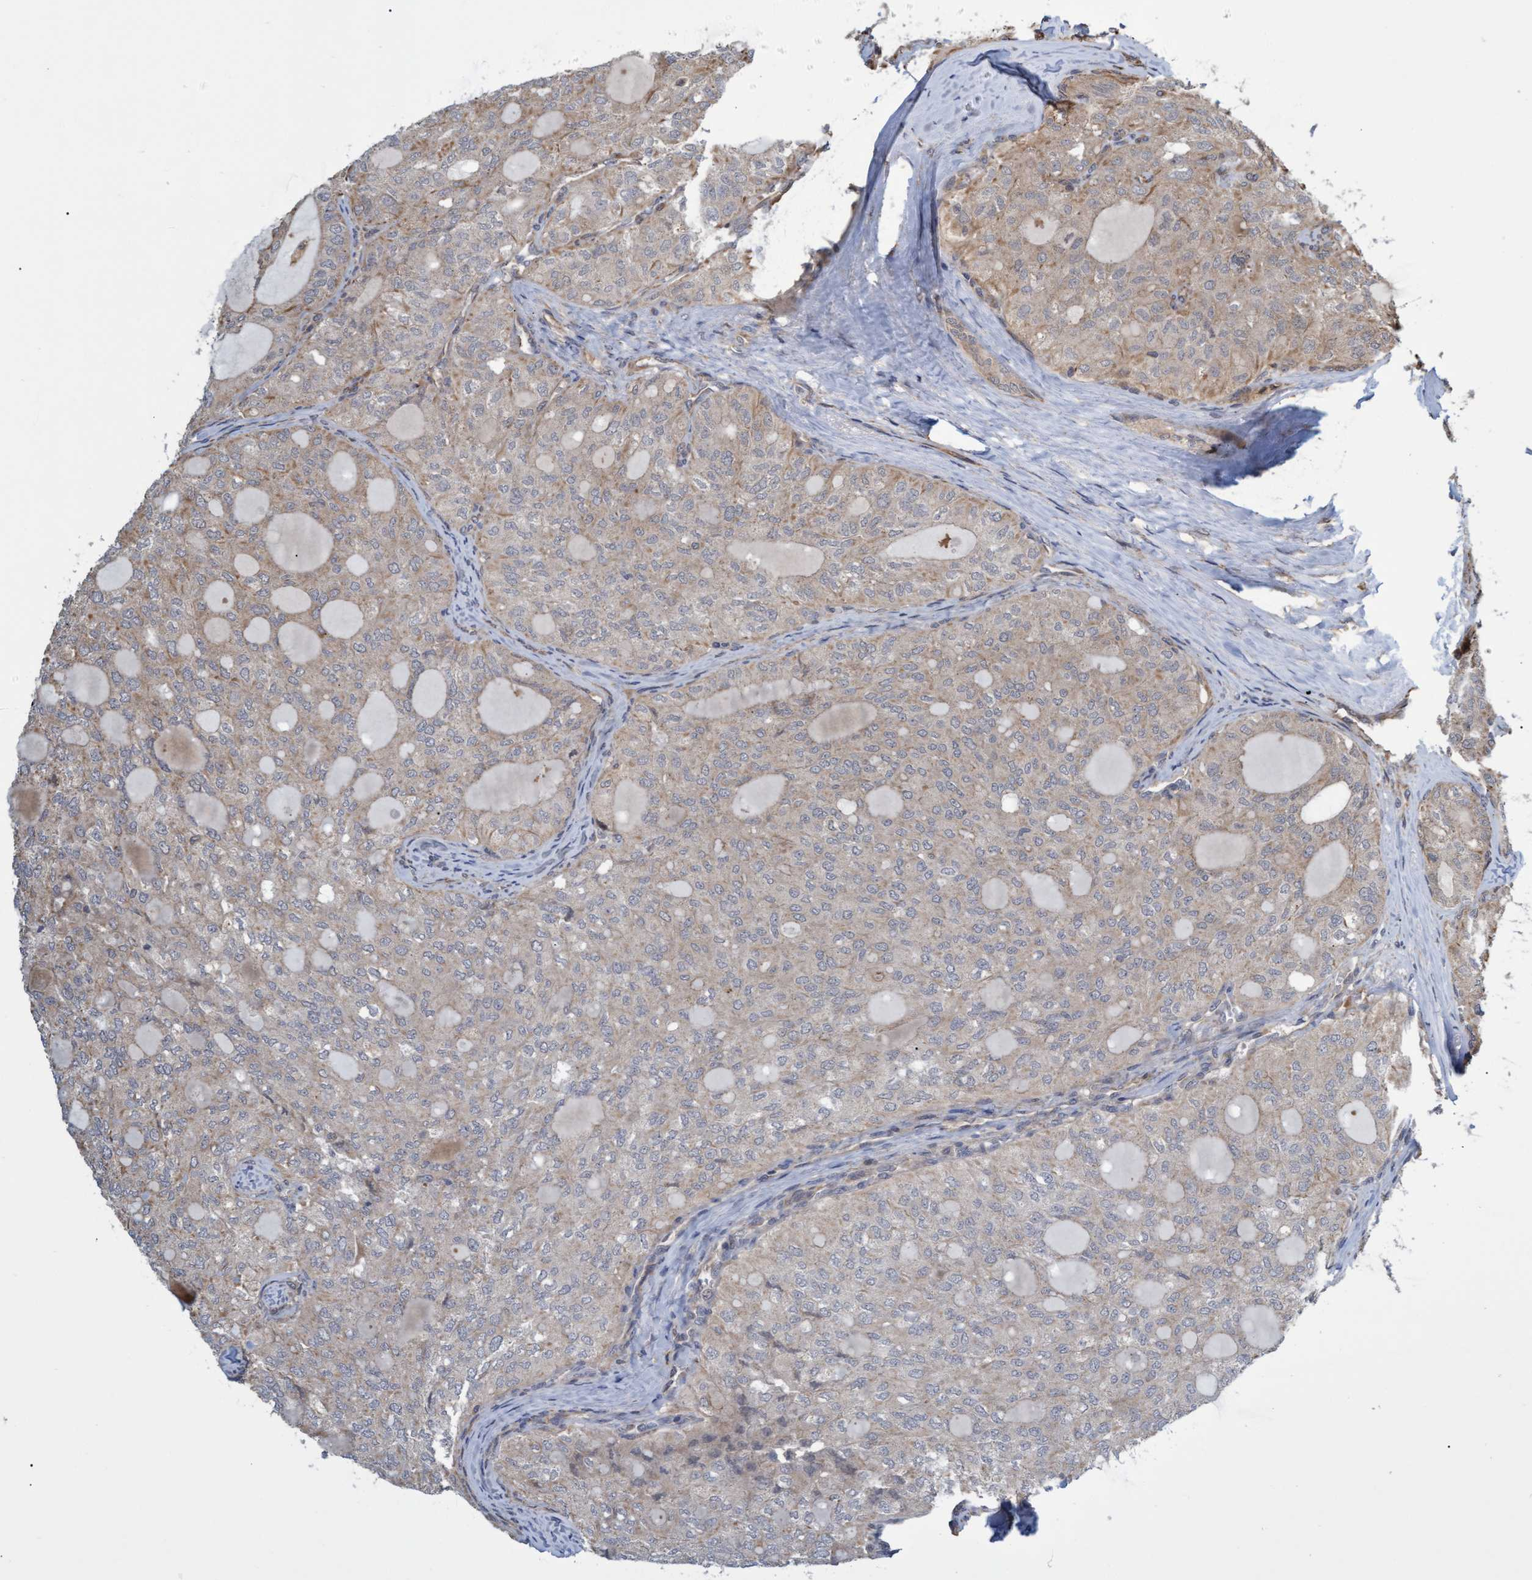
{"staining": {"intensity": "weak", "quantity": "25%-75%", "location": "cytoplasmic/membranous"}, "tissue": "thyroid cancer", "cell_type": "Tumor cells", "image_type": "cancer", "snomed": [{"axis": "morphology", "description": "Follicular adenoma carcinoma, NOS"}, {"axis": "topography", "description": "Thyroid gland"}], "caption": "IHC micrograph of human thyroid follicular adenoma carcinoma stained for a protein (brown), which shows low levels of weak cytoplasmic/membranous expression in approximately 25%-75% of tumor cells.", "gene": "TNFRSF10B", "patient": {"sex": "male", "age": 75}}